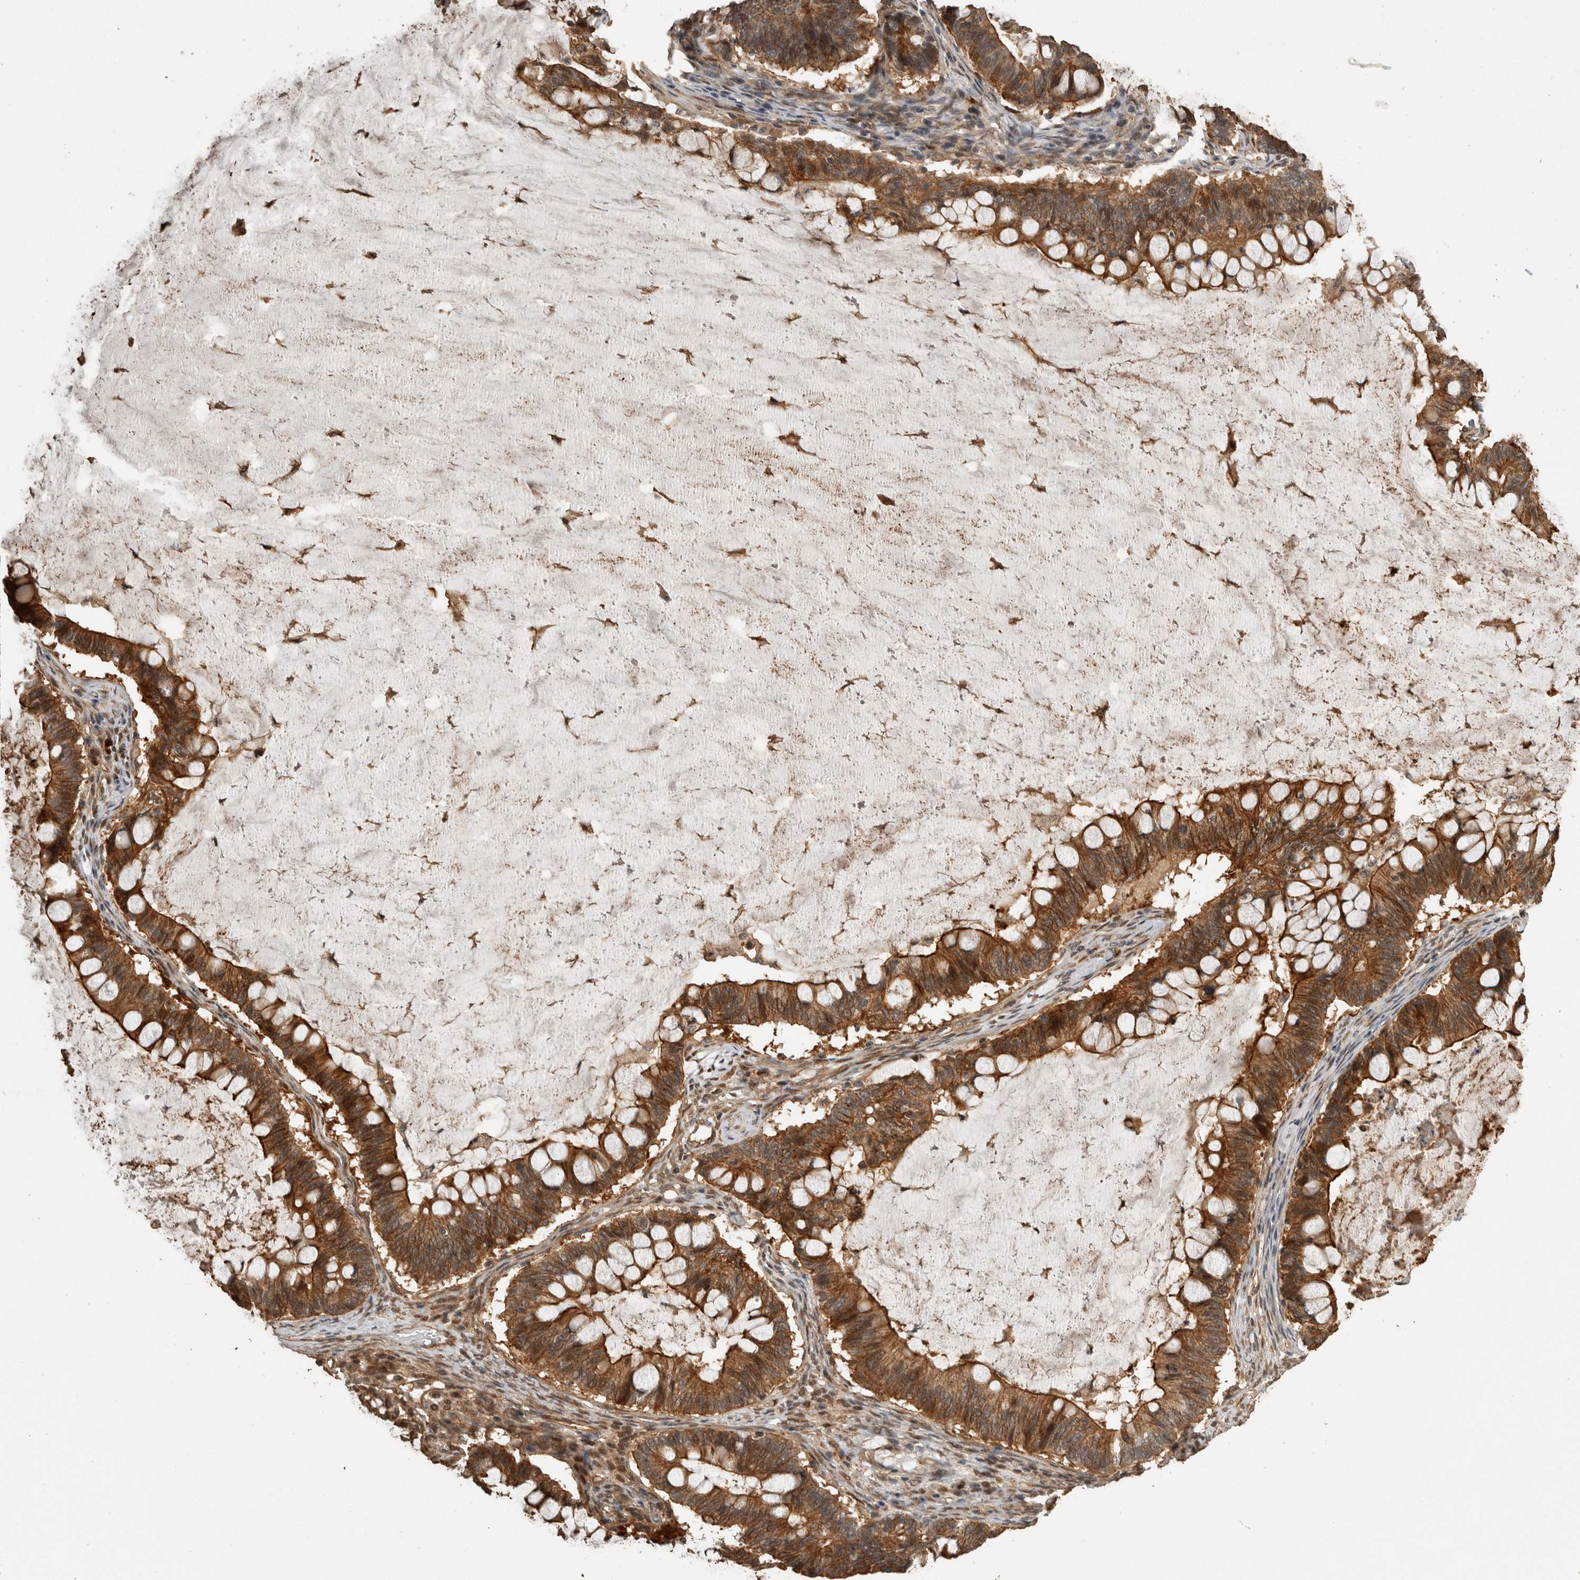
{"staining": {"intensity": "moderate", "quantity": ">75%", "location": "cytoplasmic/membranous"}, "tissue": "ovarian cancer", "cell_type": "Tumor cells", "image_type": "cancer", "snomed": [{"axis": "morphology", "description": "Cystadenocarcinoma, mucinous, NOS"}, {"axis": "topography", "description": "Ovary"}], "caption": "Immunohistochemical staining of ovarian mucinous cystadenocarcinoma exhibits medium levels of moderate cytoplasmic/membranous protein expression in approximately >75% of tumor cells.", "gene": "RHPN1", "patient": {"sex": "female", "age": 61}}